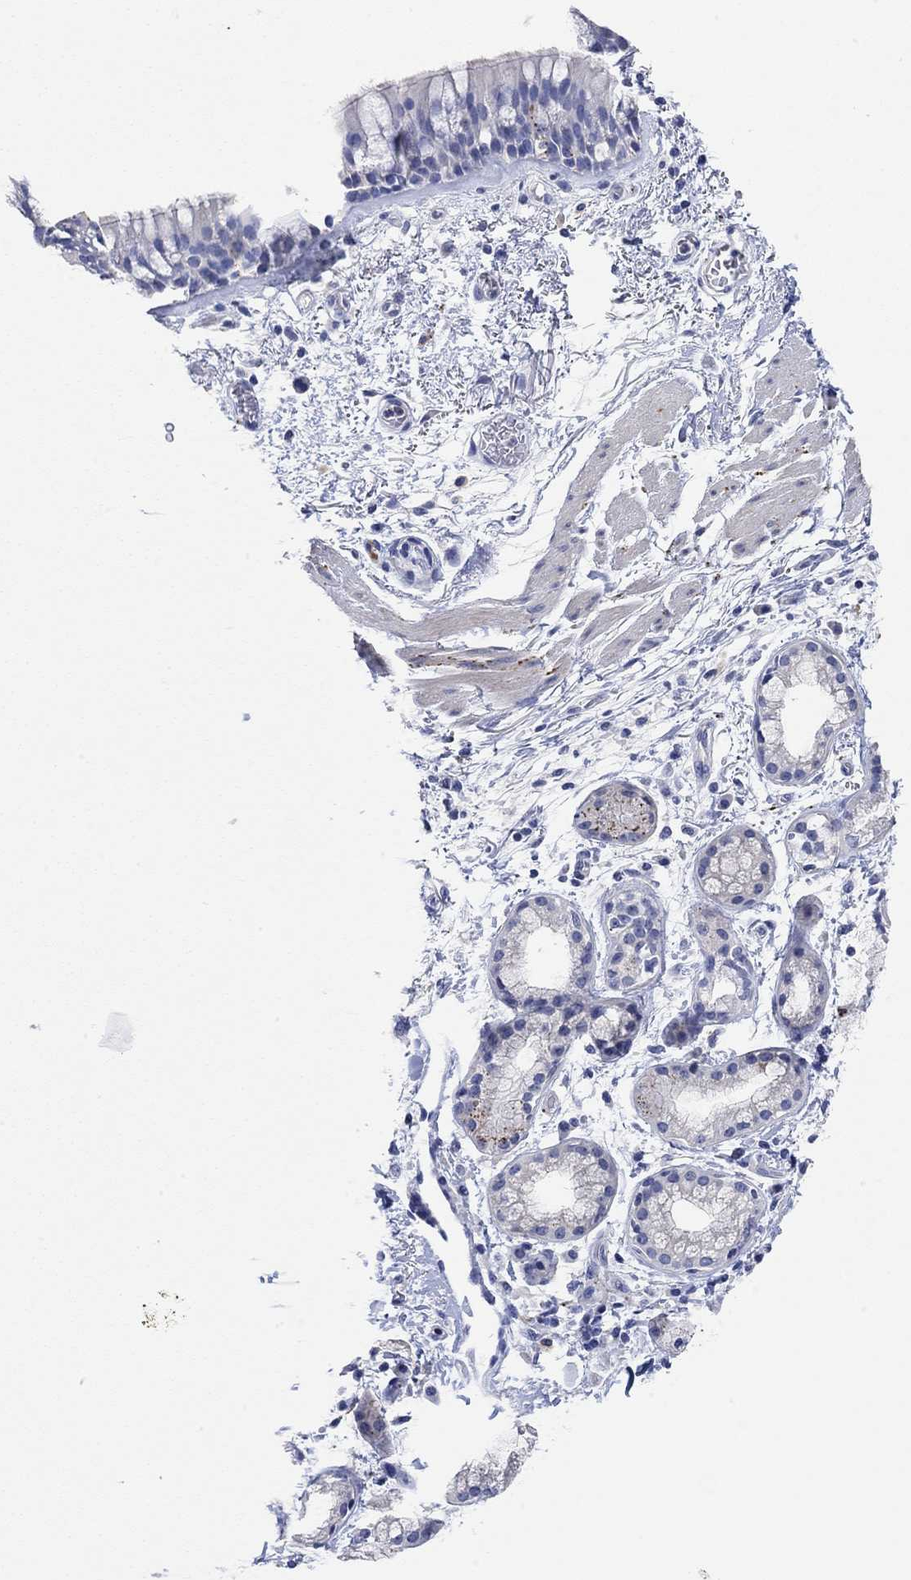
{"staining": {"intensity": "negative", "quantity": "none", "location": "none"}, "tissue": "bronchus", "cell_type": "Respiratory epithelial cells", "image_type": "normal", "snomed": [{"axis": "morphology", "description": "Normal tissue, NOS"}, {"axis": "topography", "description": "Bronchus"}, {"axis": "topography", "description": "Lung"}], "caption": "This photomicrograph is of normal bronchus stained with immunohistochemistry to label a protein in brown with the nuclei are counter-stained blue. There is no positivity in respiratory epithelial cells.", "gene": "VAT1L", "patient": {"sex": "female", "age": 57}}